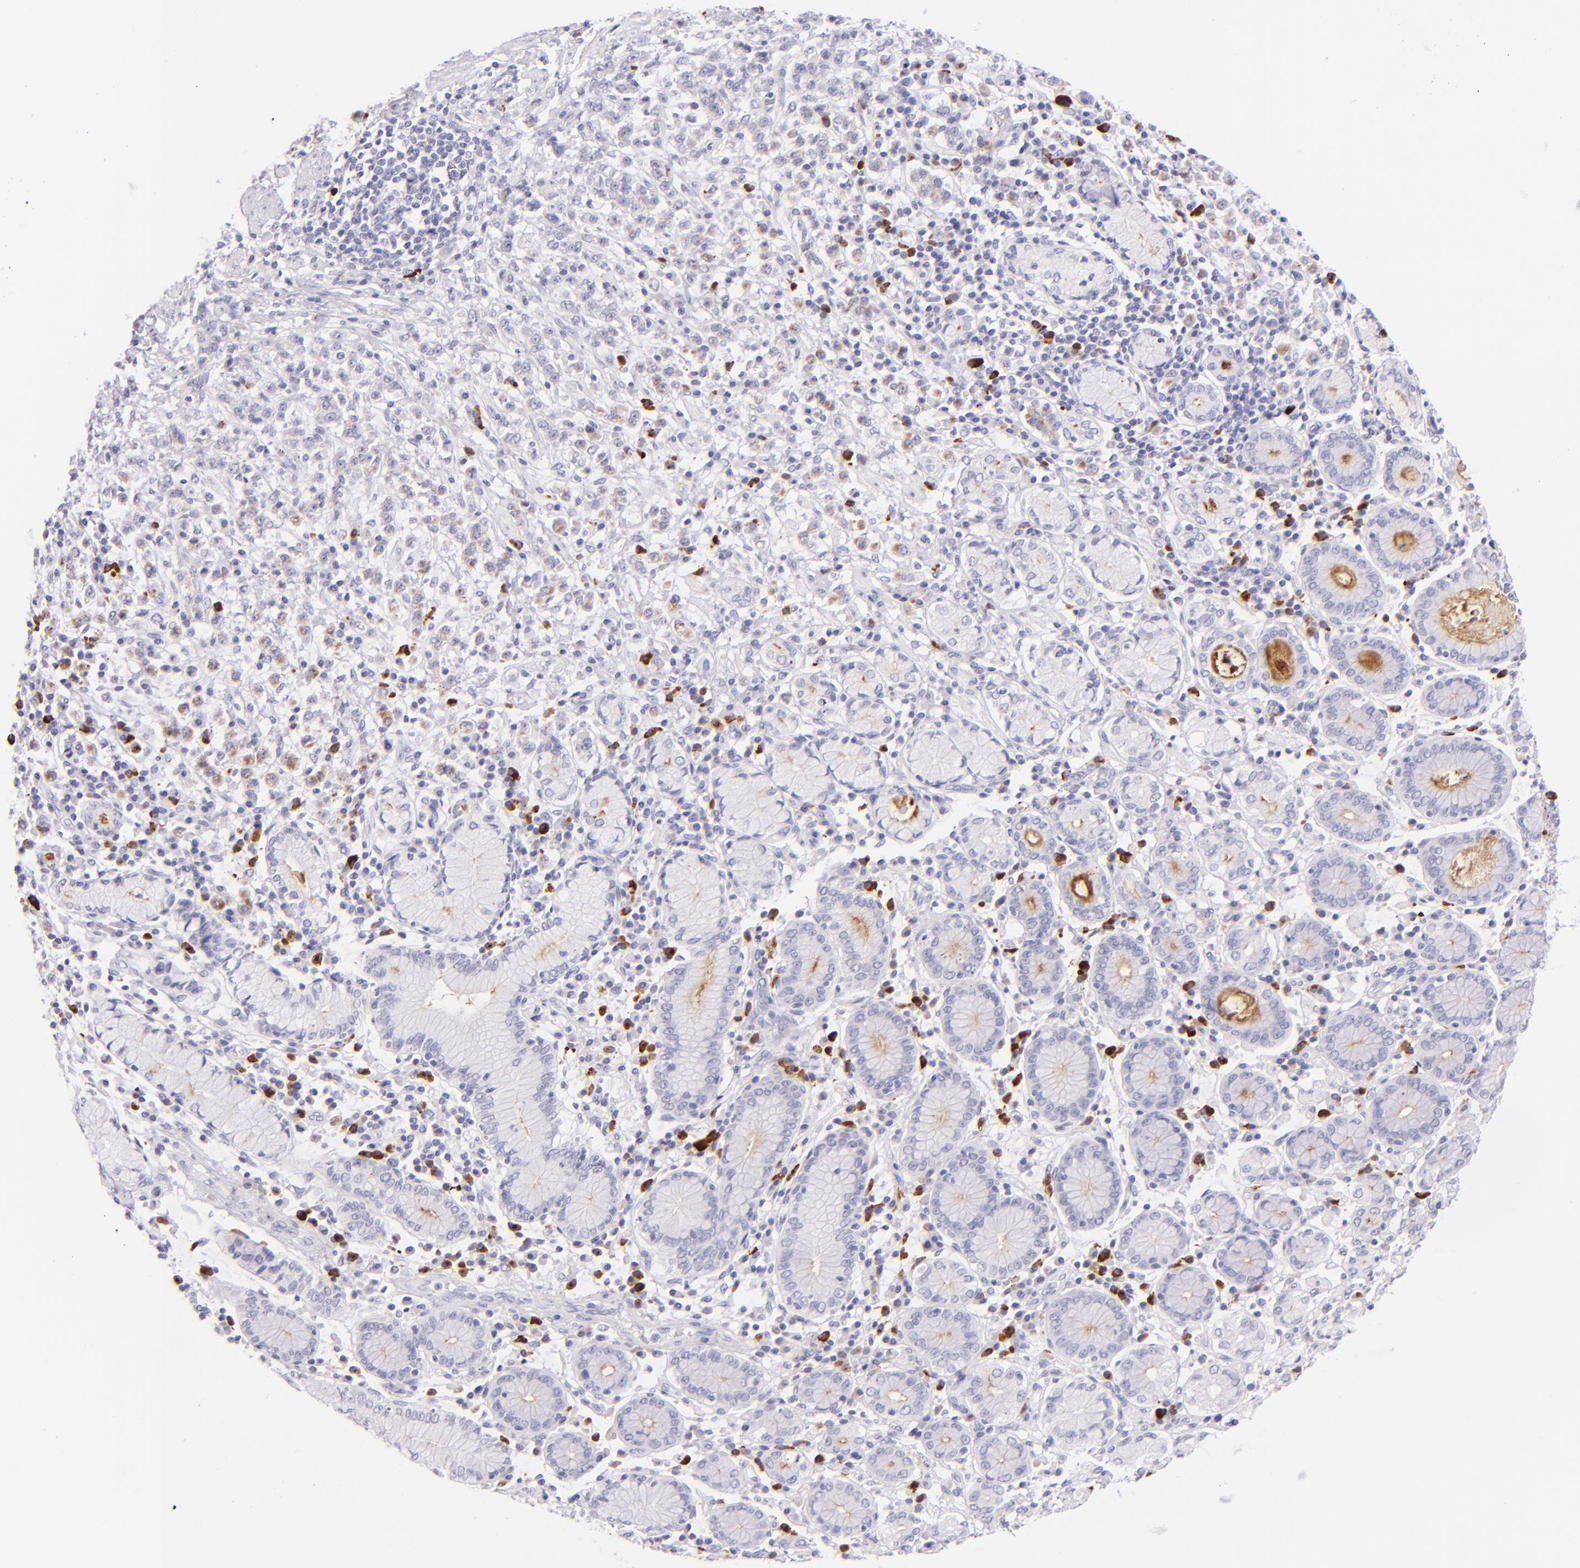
{"staining": {"intensity": "negative", "quantity": "none", "location": "none"}, "tissue": "stomach cancer", "cell_type": "Tumor cells", "image_type": "cancer", "snomed": [{"axis": "morphology", "description": "Adenocarcinoma, NOS"}, {"axis": "topography", "description": "Stomach, lower"}], "caption": "Tumor cells show no significant positivity in adenocarcinoma (stomach).", "gene": "SDC1", "patient": {"sex": "male", "age": 88}}